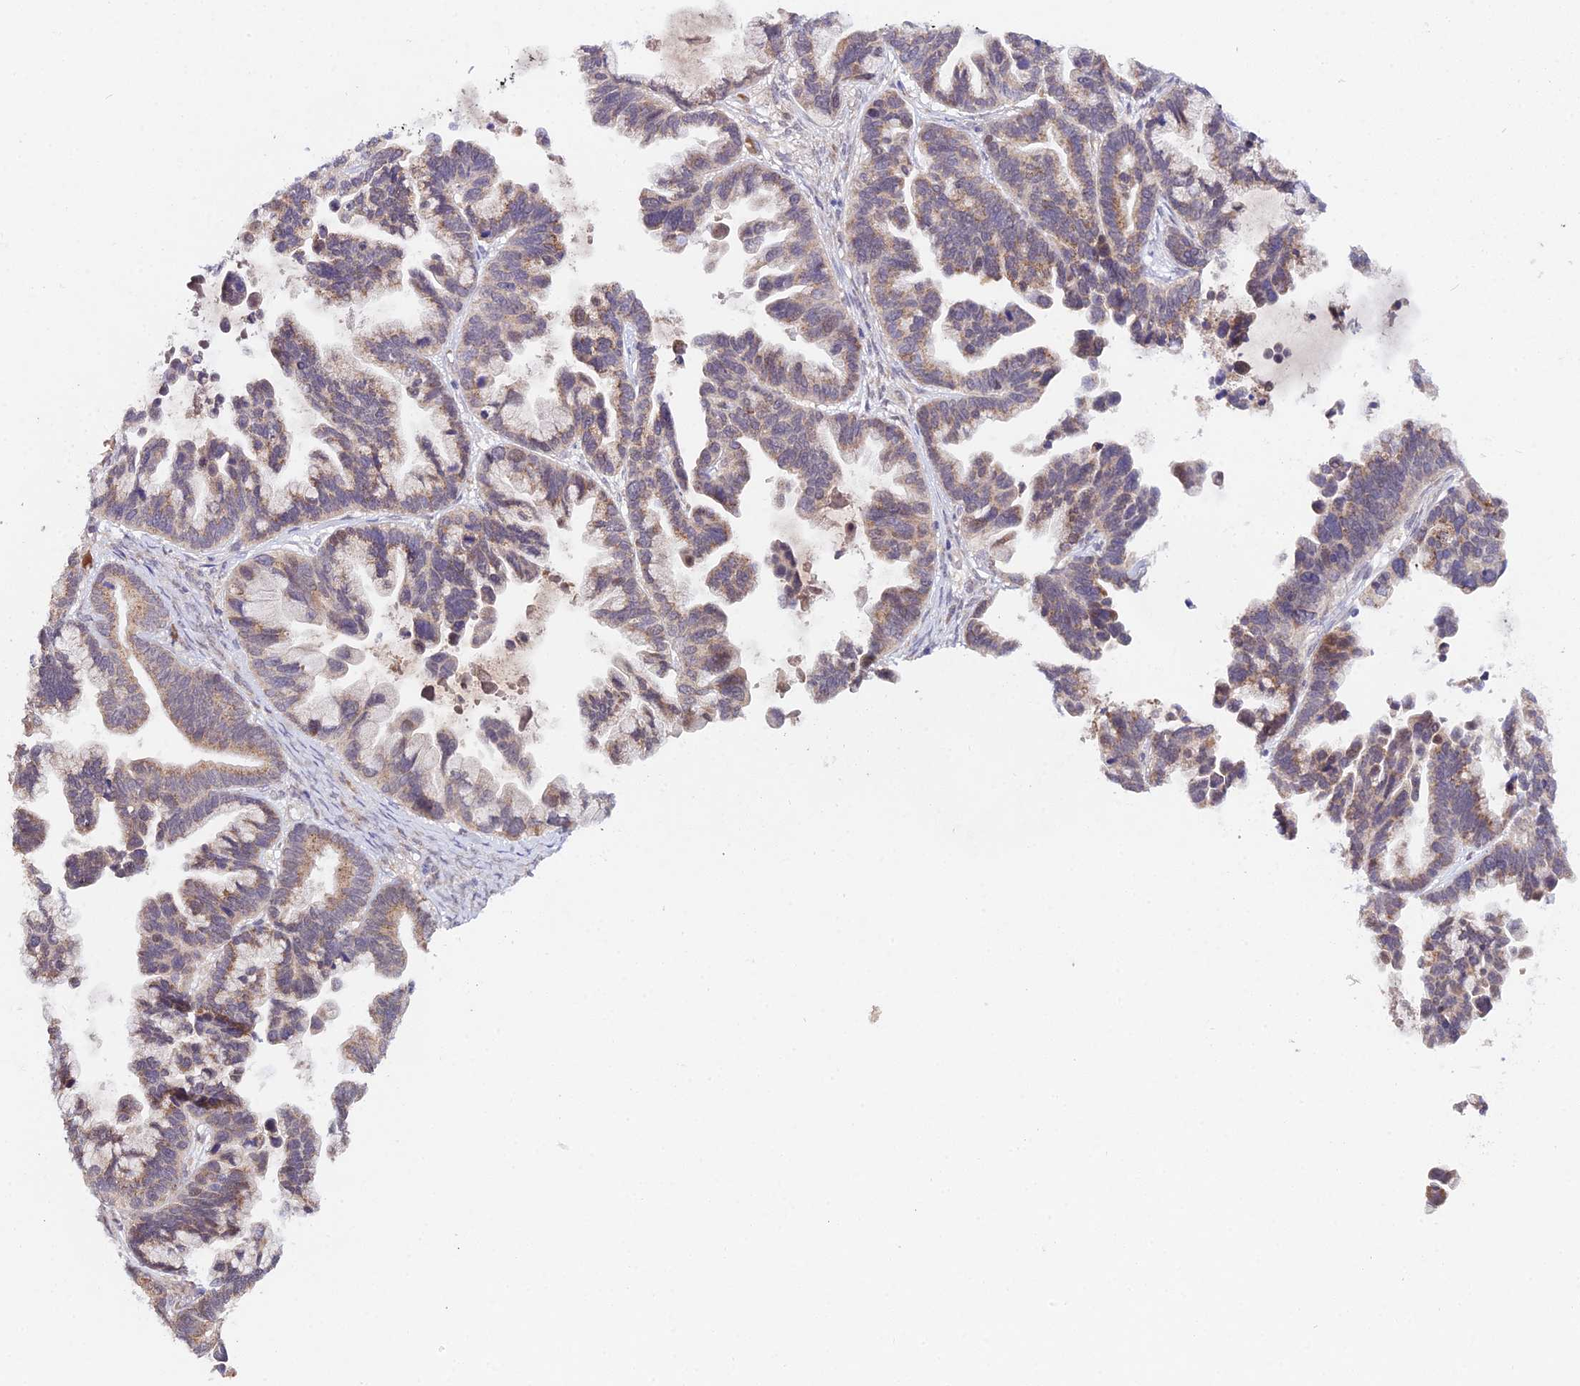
{"staining": {"intensity": "weak", "quantity": ">75%", "location": "cytoplasmic/membranous"}, "tissue": "ovarian cancer", "cell_type": "Tumor cells", "image_type": "cancer", "snomed": [{"axis": "morphology", "description": "Cystadenocarcinoma, serous, NOS"}, {"axis": "topography", "description": "Ovary"}], "caption": "High-magnification brightfield microscopy of serous cystadenocarcinoma (ovarian) stained with DAB (brown) and counterstained with hematoxylin (blue). tumor cells exhibit weak cytoplasmic/membranous staining is present in approximately>75% of cells.", "gene": "WDR43", "patient": {"sex": "female", "age": 56}}